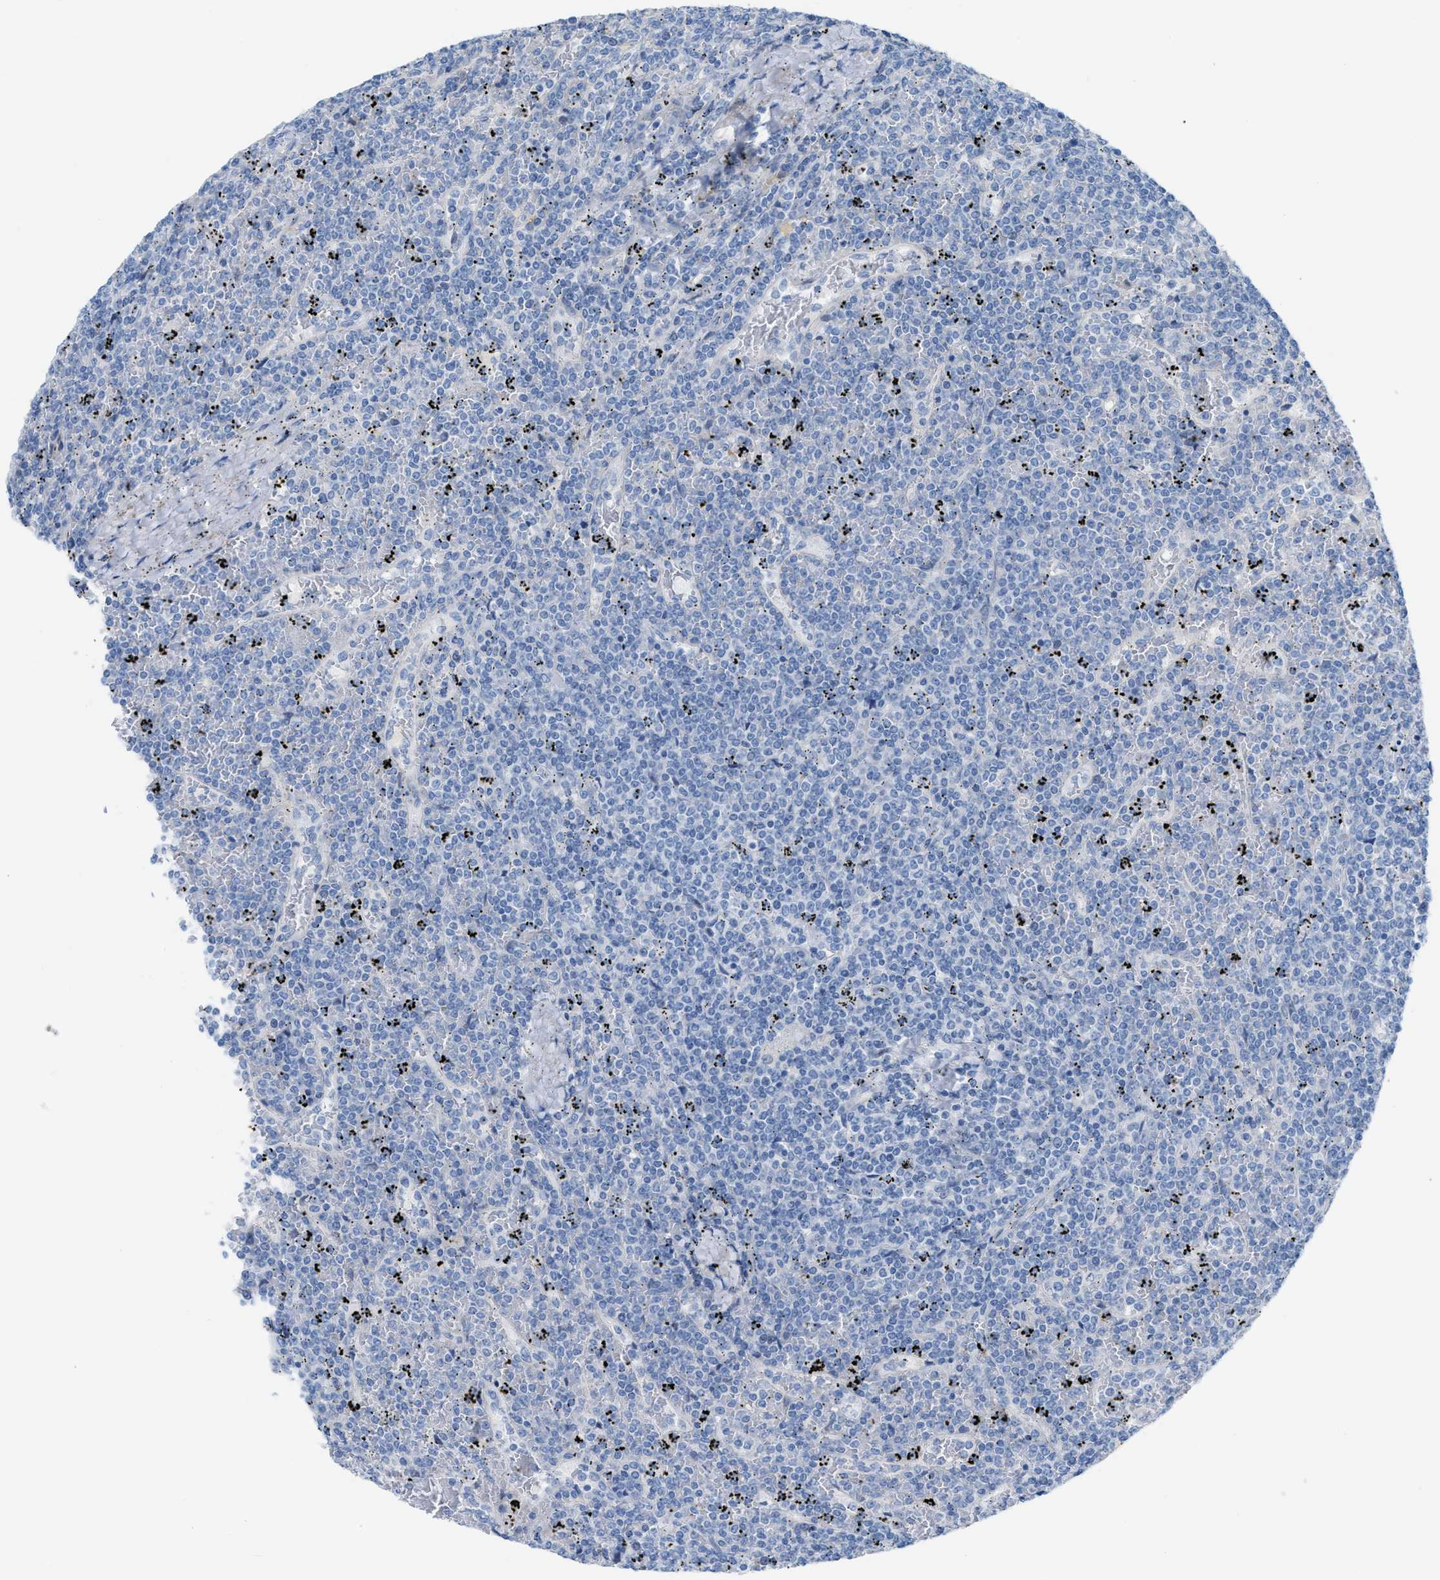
{"staining": {"intensity": "negative", "quantity": "none", "location": "none"}, "tissue": "lymphoma", "cell_type": "Tumor cells", "image_type": "cancer", "snomed": [{"axis": "morphology", "description": "Malignant lymphoma, non-Hodgkin's type, Low grade"}, {"axis": "topography", "description": "Spleen"}], "caption": "A high-resolution micrograph shows immunohistochemistry staining of lymphoma, which exhibits no significant expression in tumor cells.", "gene": "MPP3", "patient": {"sex": "female", "age": 19}}